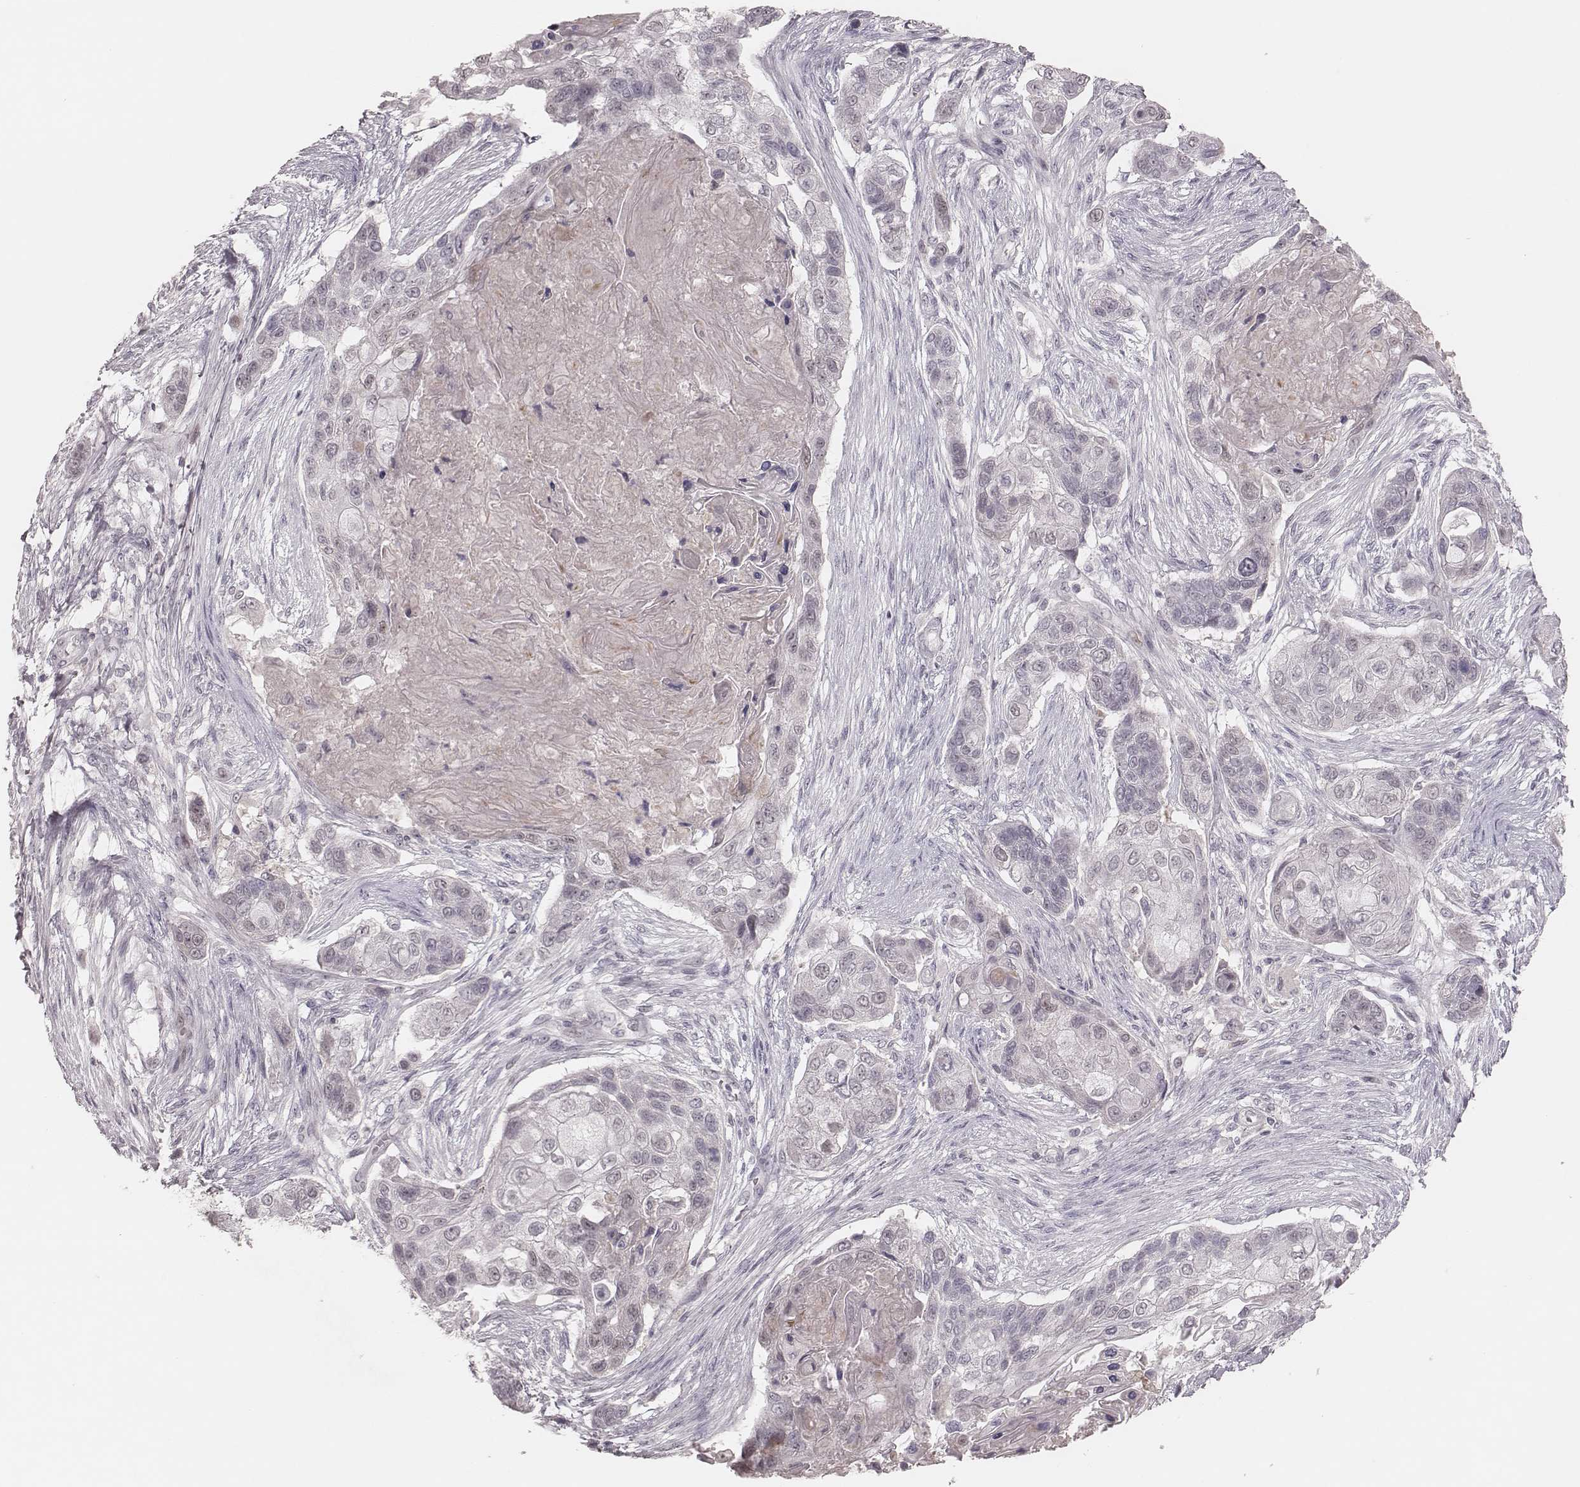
{"staining": {"intensity": "negative", "quantity": "none", "location": "none"}, "tissue": "lung cancer", "cell_type": "Tumor cells", "image_type": "cancer", "snomed": [{"axis": "morphology", "description": "Squamous cell carcinoma, NOS"}, {"axis": "topography", "description": "Lung"}], "caption": "Tumor cells are negative for brown protein staining in lung squamous cell carcinoma.", "gene": "FAM13B", "patient": {"sex": "male", "age": 69}}